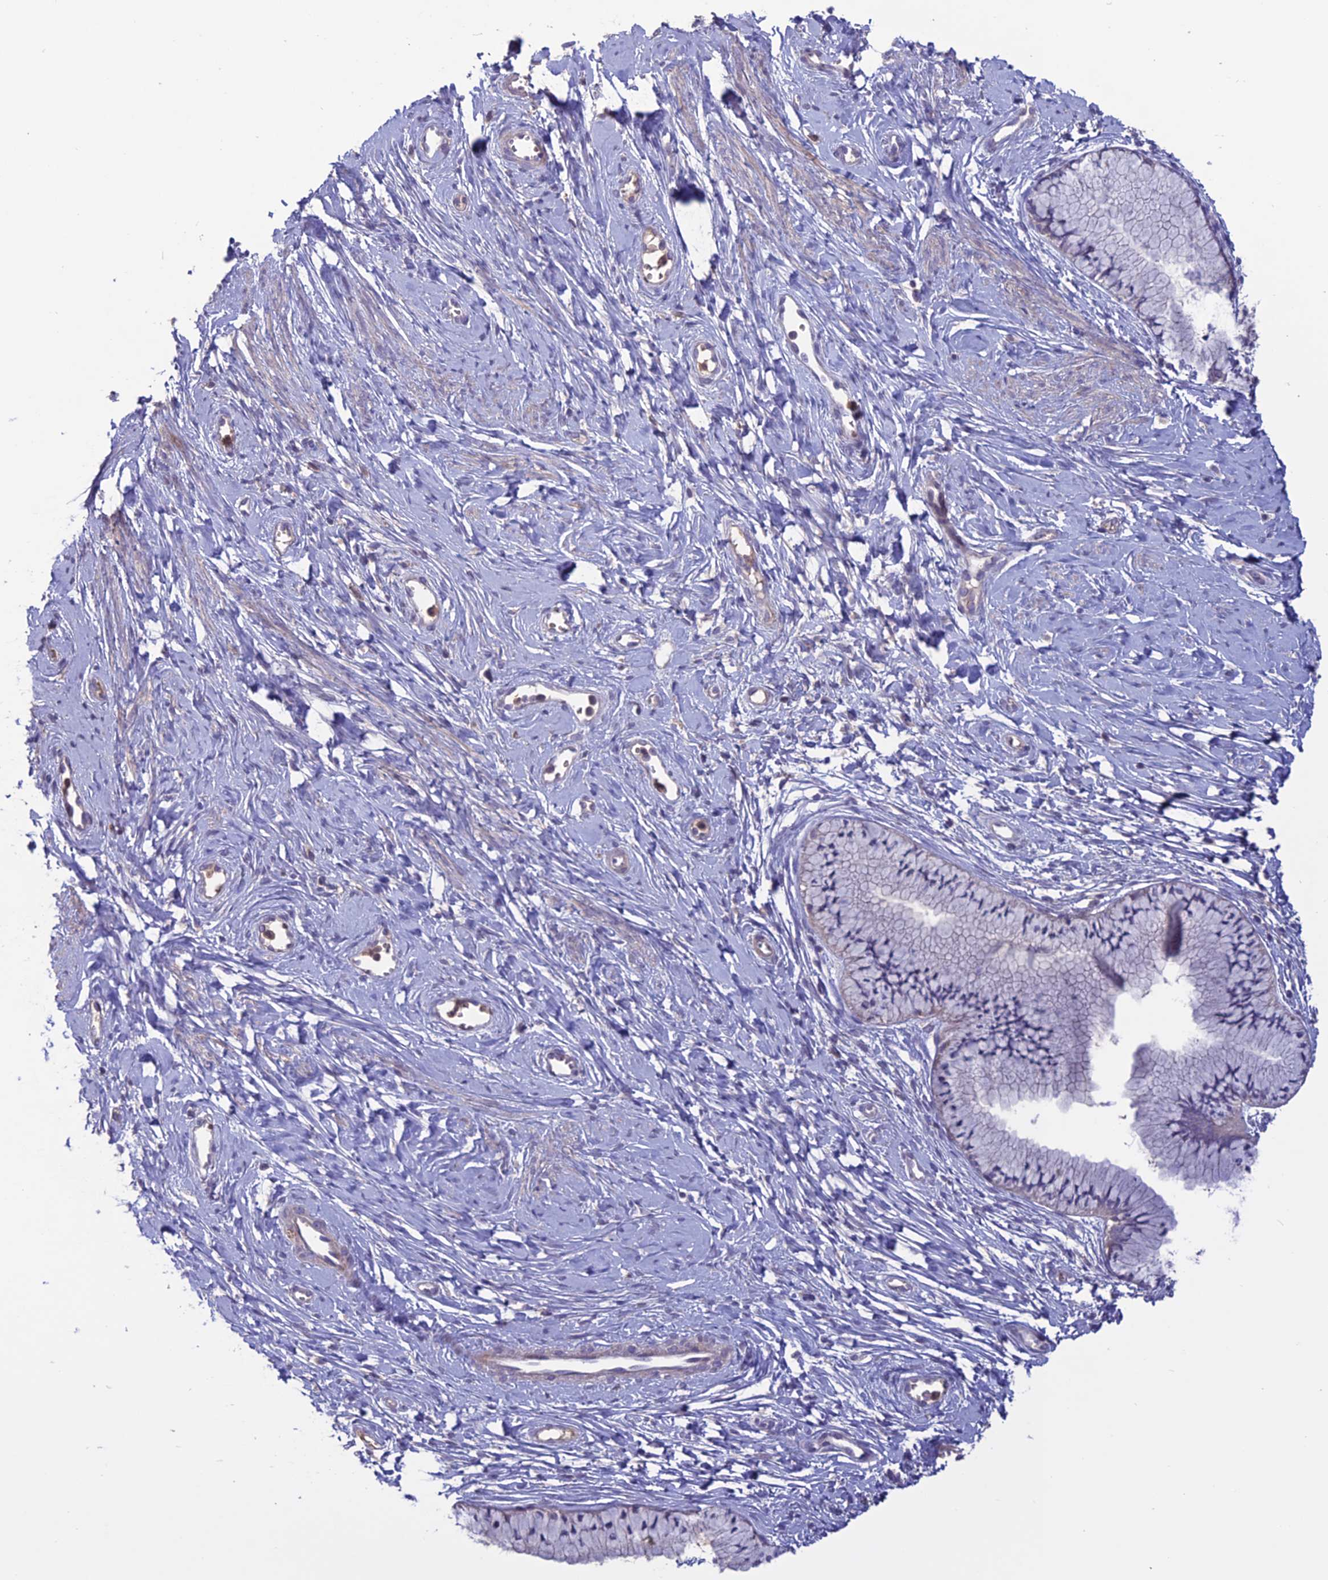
{"staining": {"intensity": "weak", "quantity": "<25%", "location": "cytoplasmic/membranous"}, "tissue": "cervix", "cell_type": "Glandular cells", "image_type": "normal", "snomed": [{"axis": "morphology", "description": "Normal tissue, NOS"}, {"axis": "topography", "description": "Cervix"}], "caption": "Glandular cells are negative for brown protein staining in unremarkable cervix. Brightfield microscopy of immunohistochemistry stained with DAB (3,3'-diaminobenzidine) (brown) and hematoxylin (blue), captured at high magnification.", "gene": "C2orf76", "patient": {"sex": "female", "age": 42}}